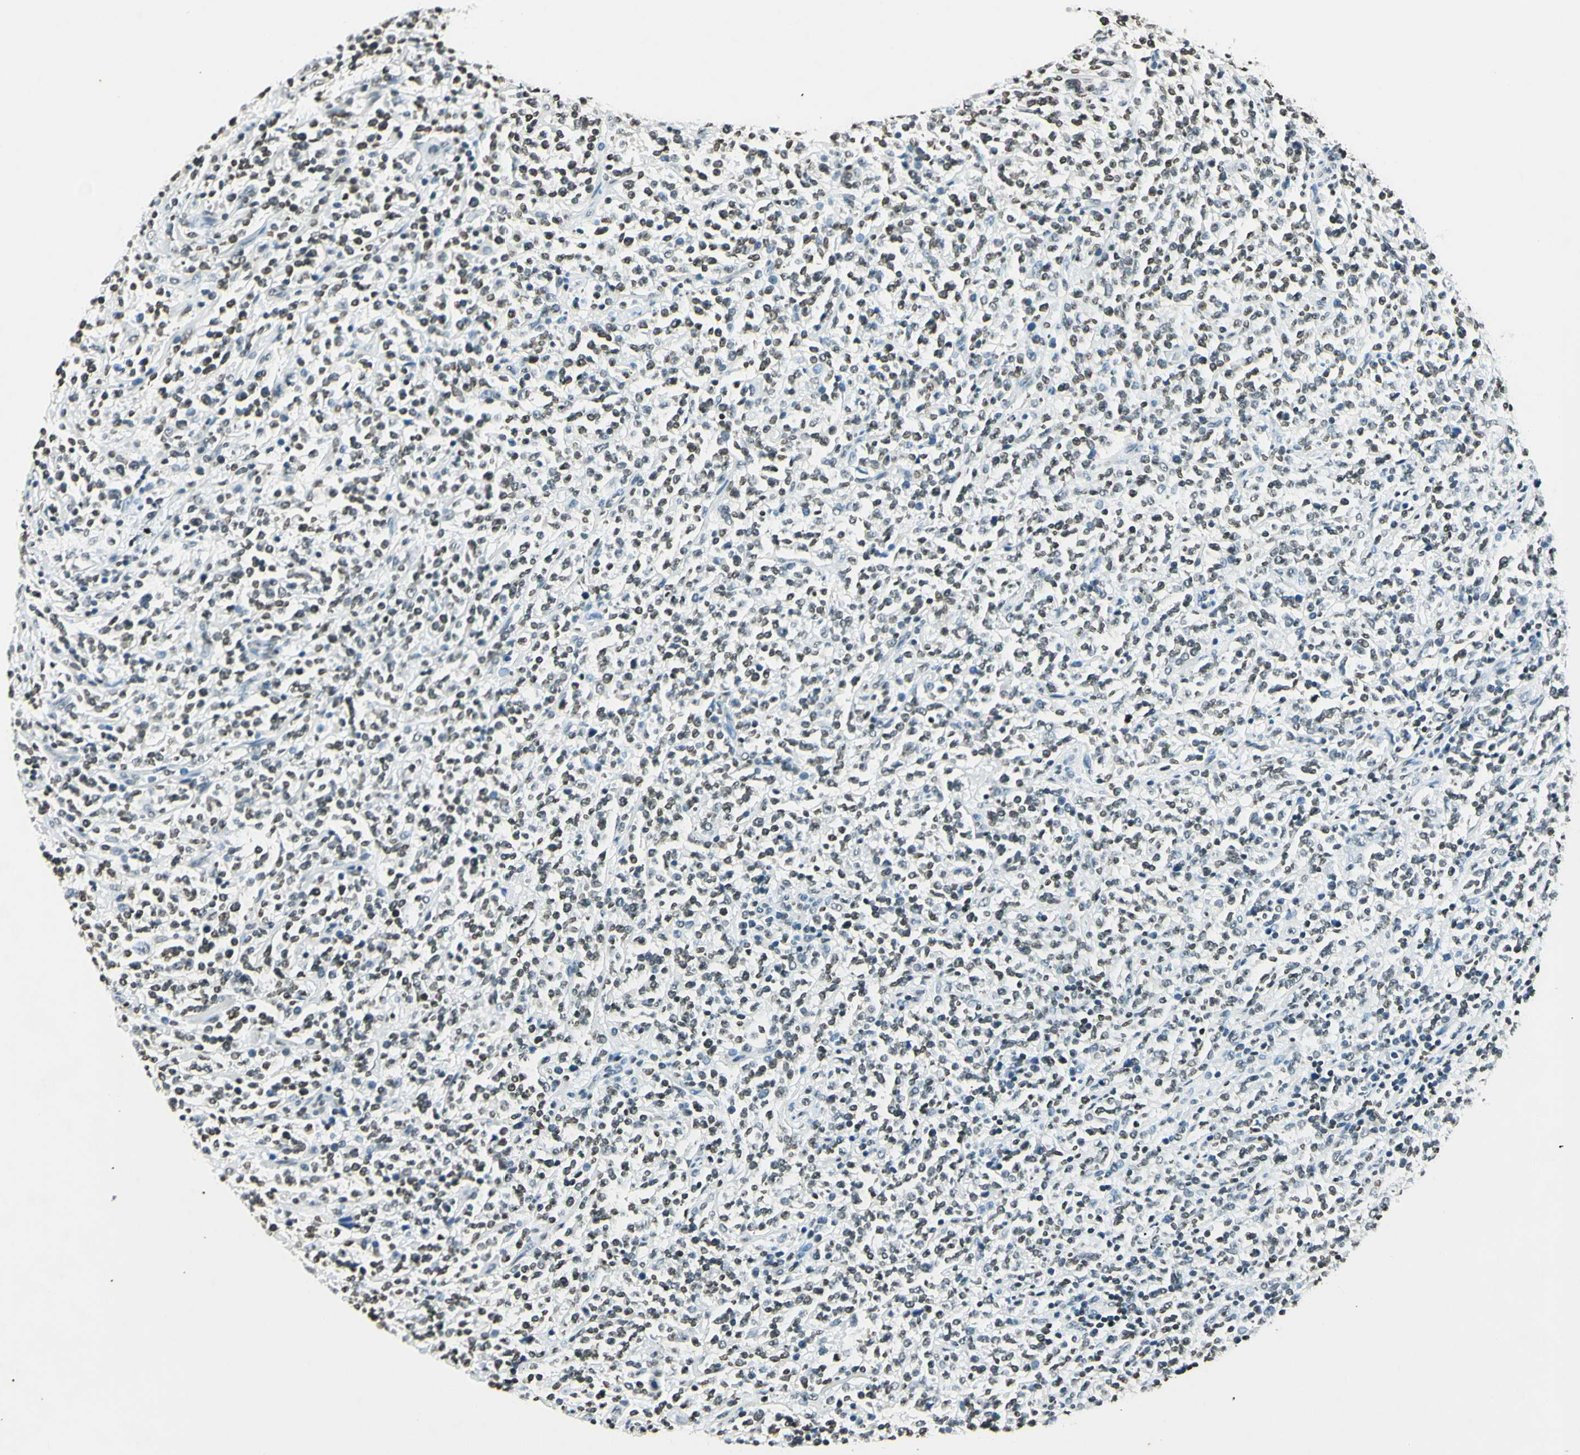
{"staining": {"intensity": "weak", "quantity": "25%-75%", "location": "nuclear"}, "tissue": "lymphoma", "cell_type": "Tumor cells", "image_type": "cancer", "snomed": [{"axis": "morphology", "description": "Malignant lymphoma, non-Hodgkin's type, High grade"}, {"axis": "topography", "description": "Soft tissue"}], "caption": "Protein expression analysis of malignant lymphoma, non-Hodgkin's type (high-grade) shows weak nuclear positivity in about 25%-75% of tumor cells.", "gene": "MSH2", "patient": {"sex": "male", "age": 18}}